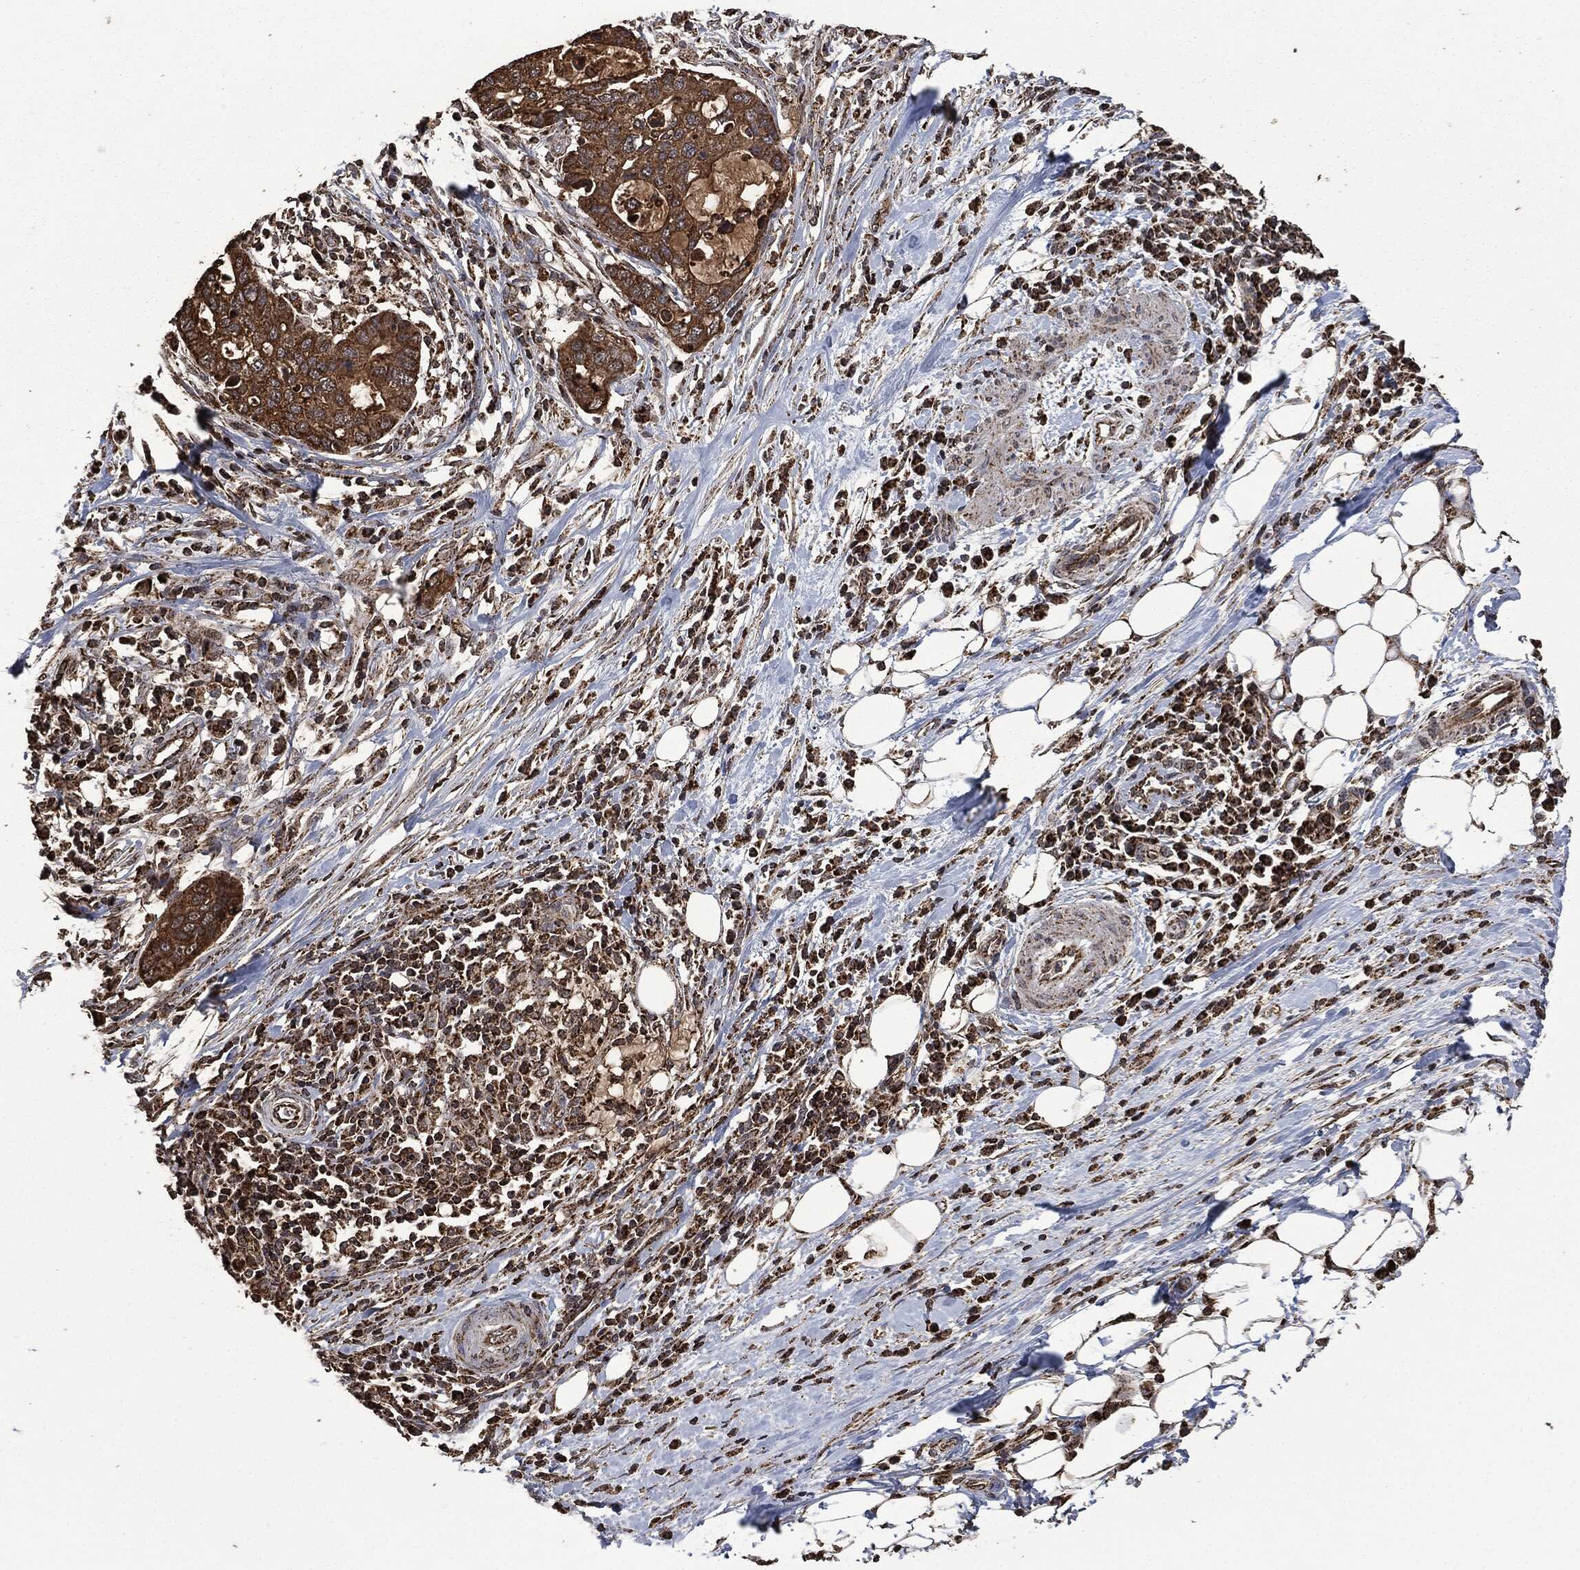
{"staining": {"intensity": "strong", "quantity": ">75%", "location": "cytoplasmic/membranous"}, "tissue": "stomach cancer", "cell_type": "Tumor cells", "image_type": "cancer", "snomed": [{"axis": "morphology", "description": "Adenocarcinoma, NOS"}, {"axis": "topography", "description": "Stomach"}], "caption": "This is an image of immunohistochemistry staining of stomach cancer (adenocarcinoma), which shows strong staining in the cytoplasmic/membranous of tumor cells.", "gene": "LIG3", "patient": {"sex": "male", "age": 54}}